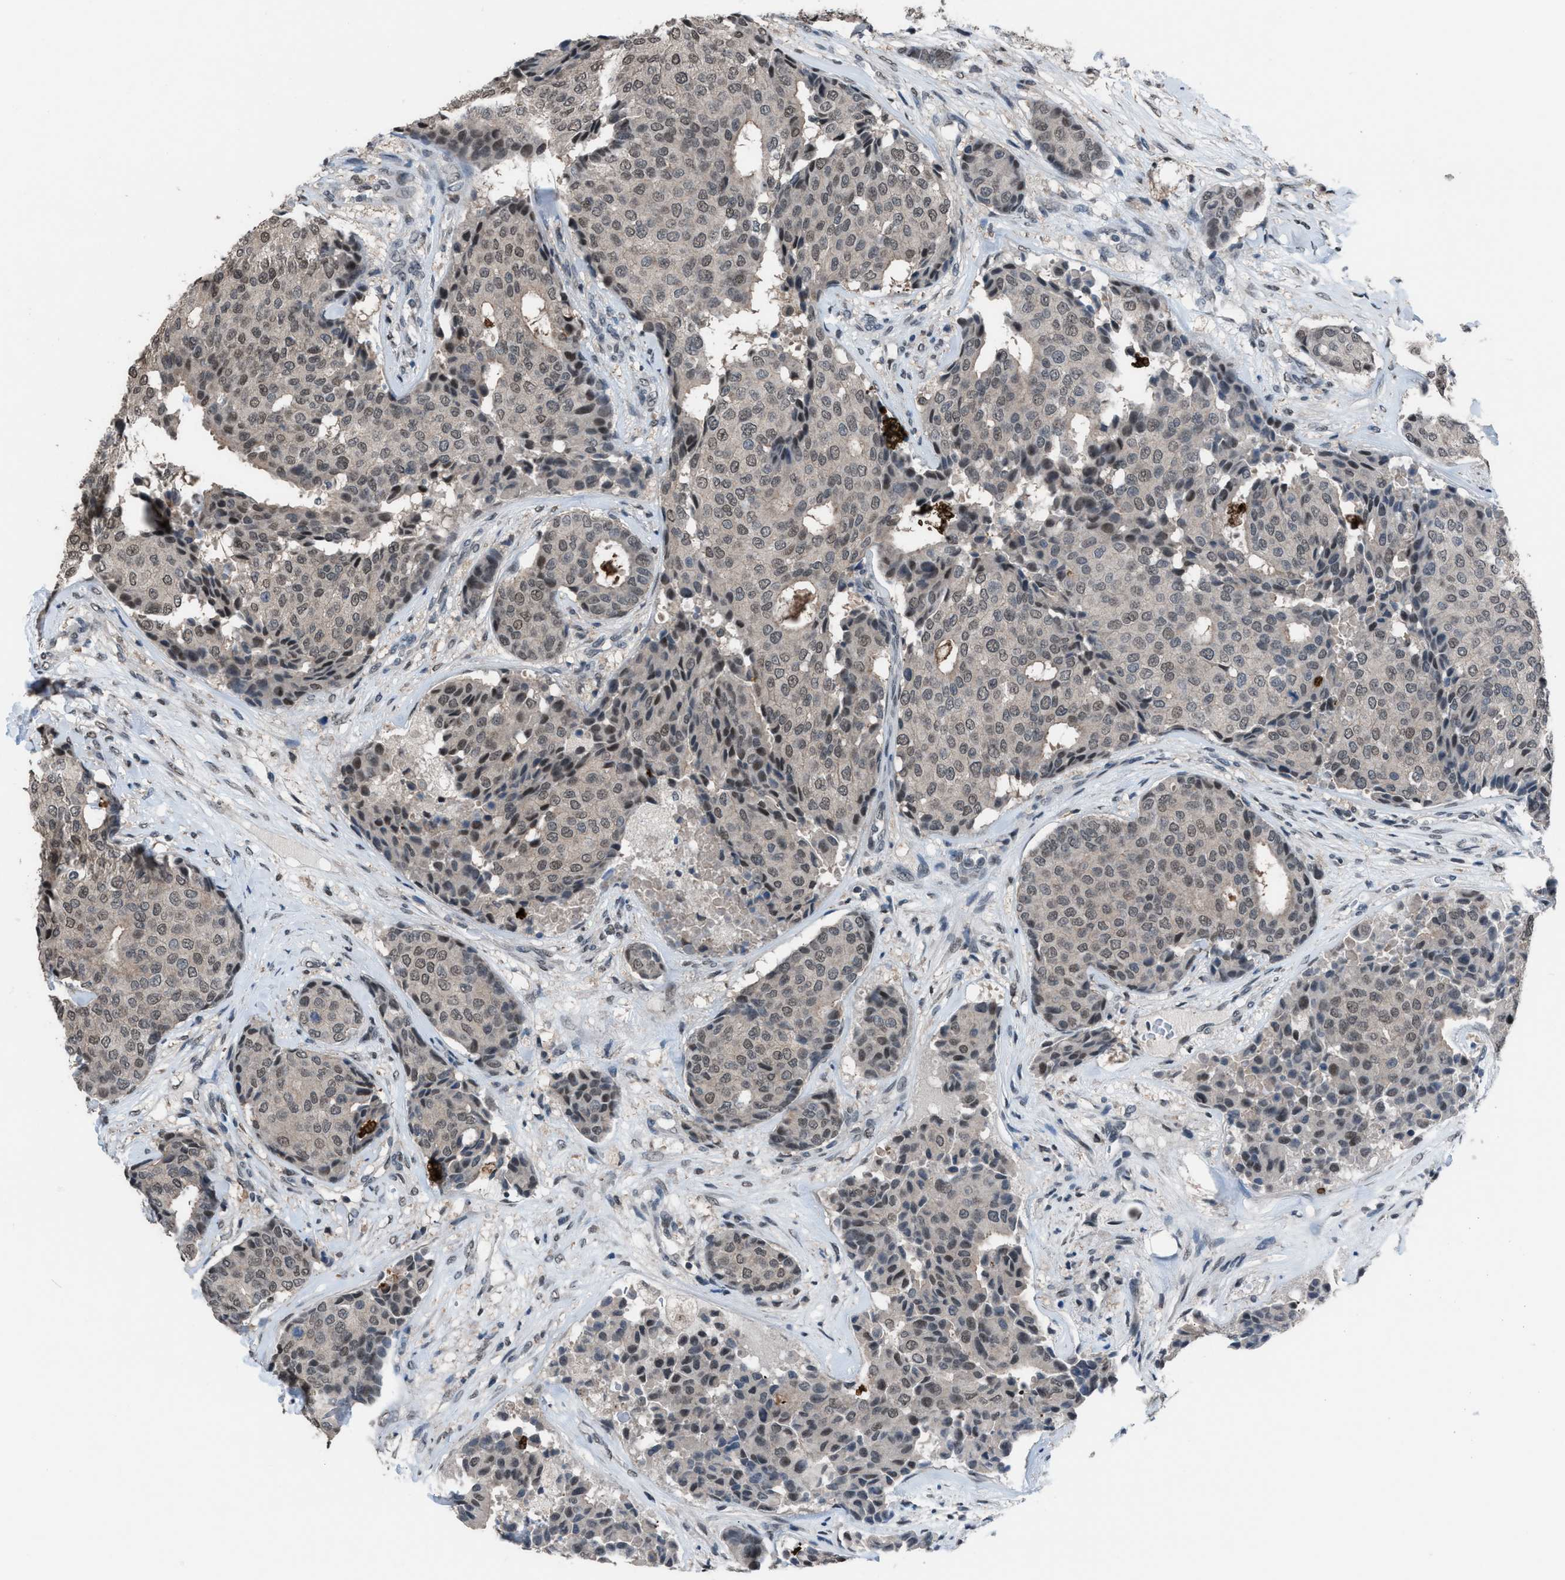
{"staining": {"intensity": "weak", "quantity": ">75%", "location": "nuclear"}, "tissue": "breast cancer", "cell_type": "Tumor cells", "image_type": "cancer", "snomed": [{"axis": "morphology", "description": "Duct carcinoma"}, {"axis": "topography", "description": "Breast"}], "caption": "Infiltrating ductal carcinoma (breast) stained with DAB immunohistochemistry shows low levels of weak nuclear expression in about >75% of tumor cells.", "gene": "ZNF276", "patient": {"sex": "female", "age": 75}}